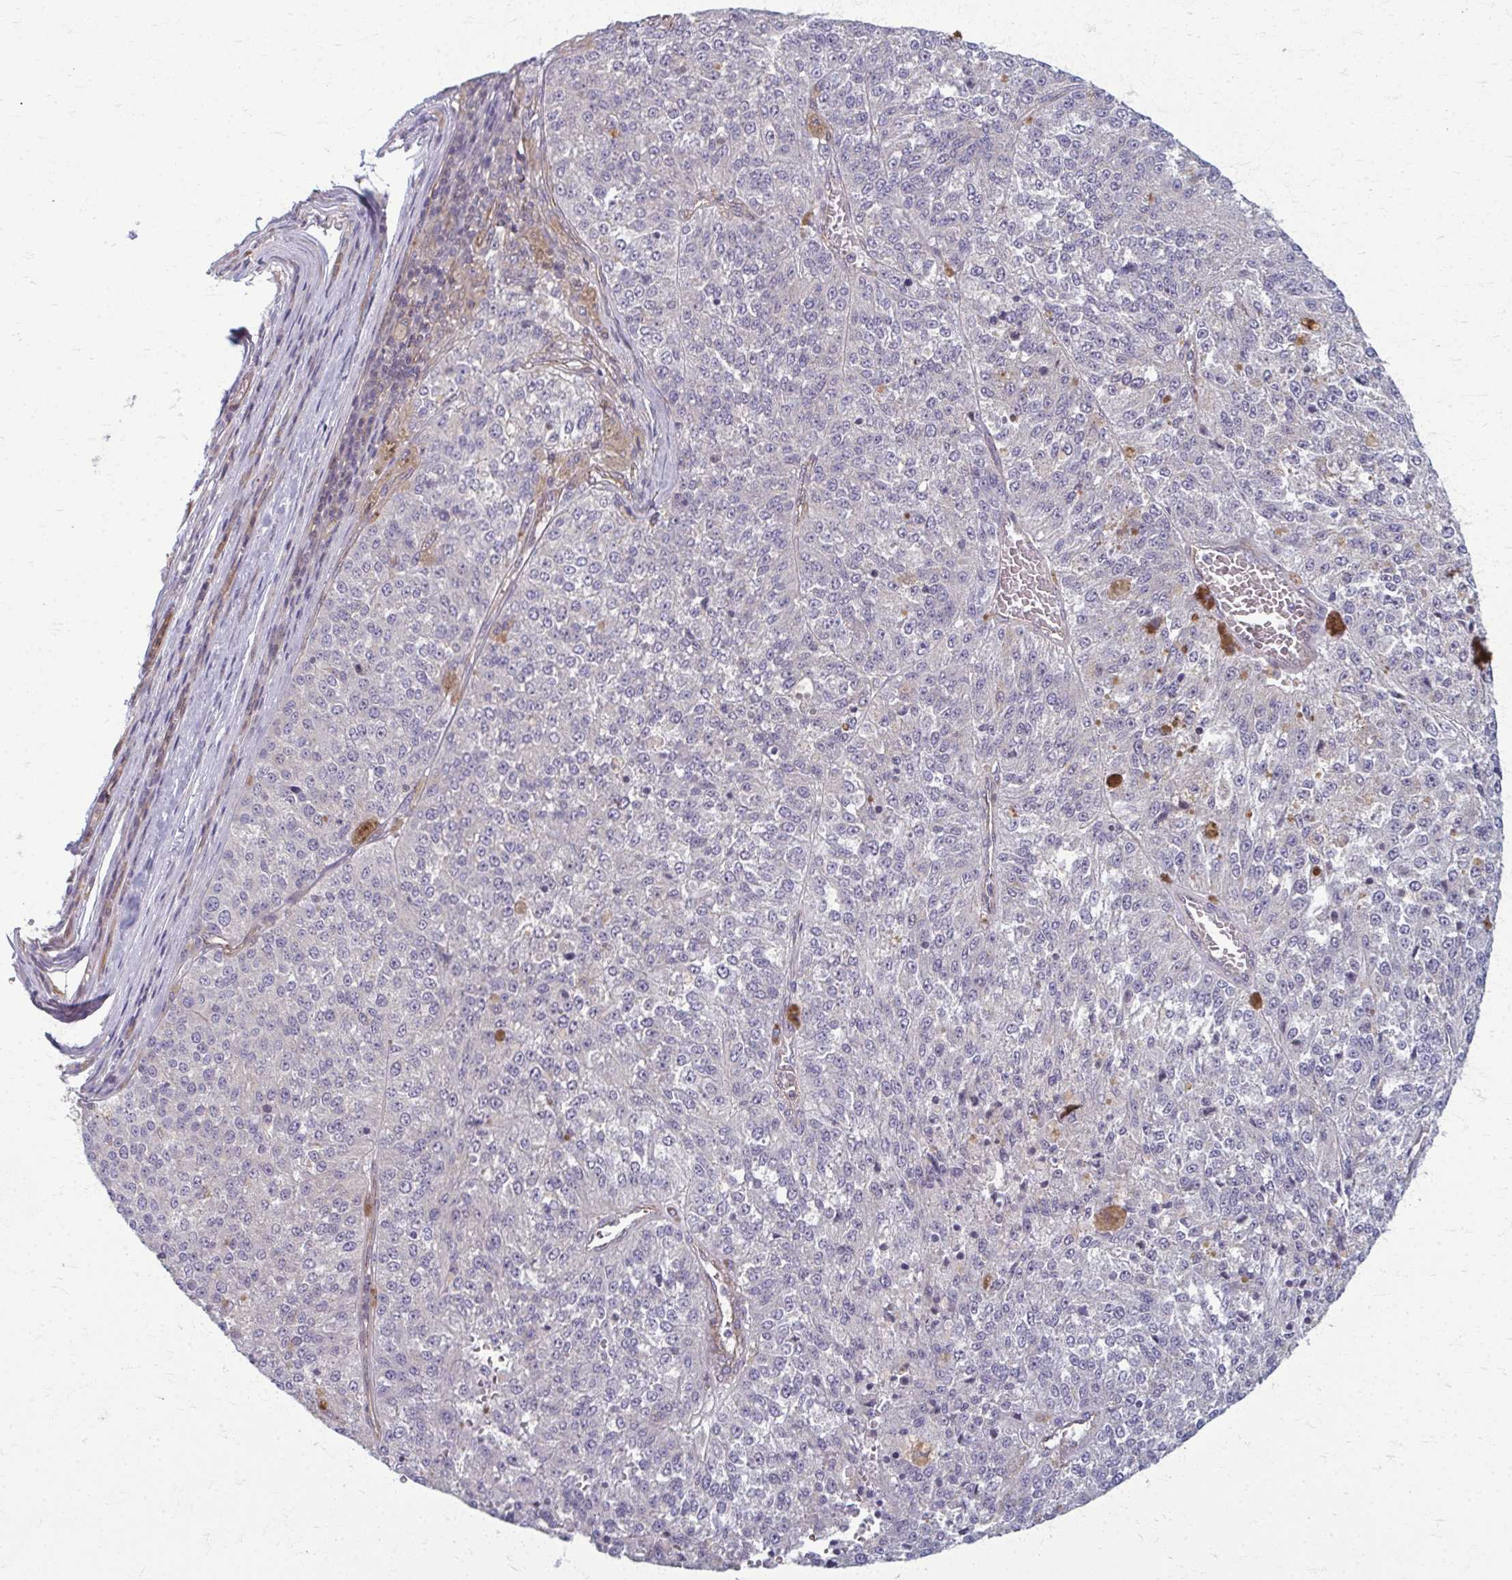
{"staining": {"intensity": "negative", "quantity": "none", "location": "none"}, "tissue": "melanoma", "cell_type": "Tumor cells", "image_type": "cancer", "snomed": [{"axis": "morphology", "description": "Malignant melanoma, Metastatic site"}, {"axis": "topography", "description": "Lymph node"}], "caption": "Immunohistochemical staining of human malignant melanoma (metastatic site) displays no significant staining in tumor cells. The staining is performed using DAB brown chromogen with nuclei counter-stained in using hematoxylin.", "gene": "EID2B", "patient": {"sex": "female", "age": 64}}